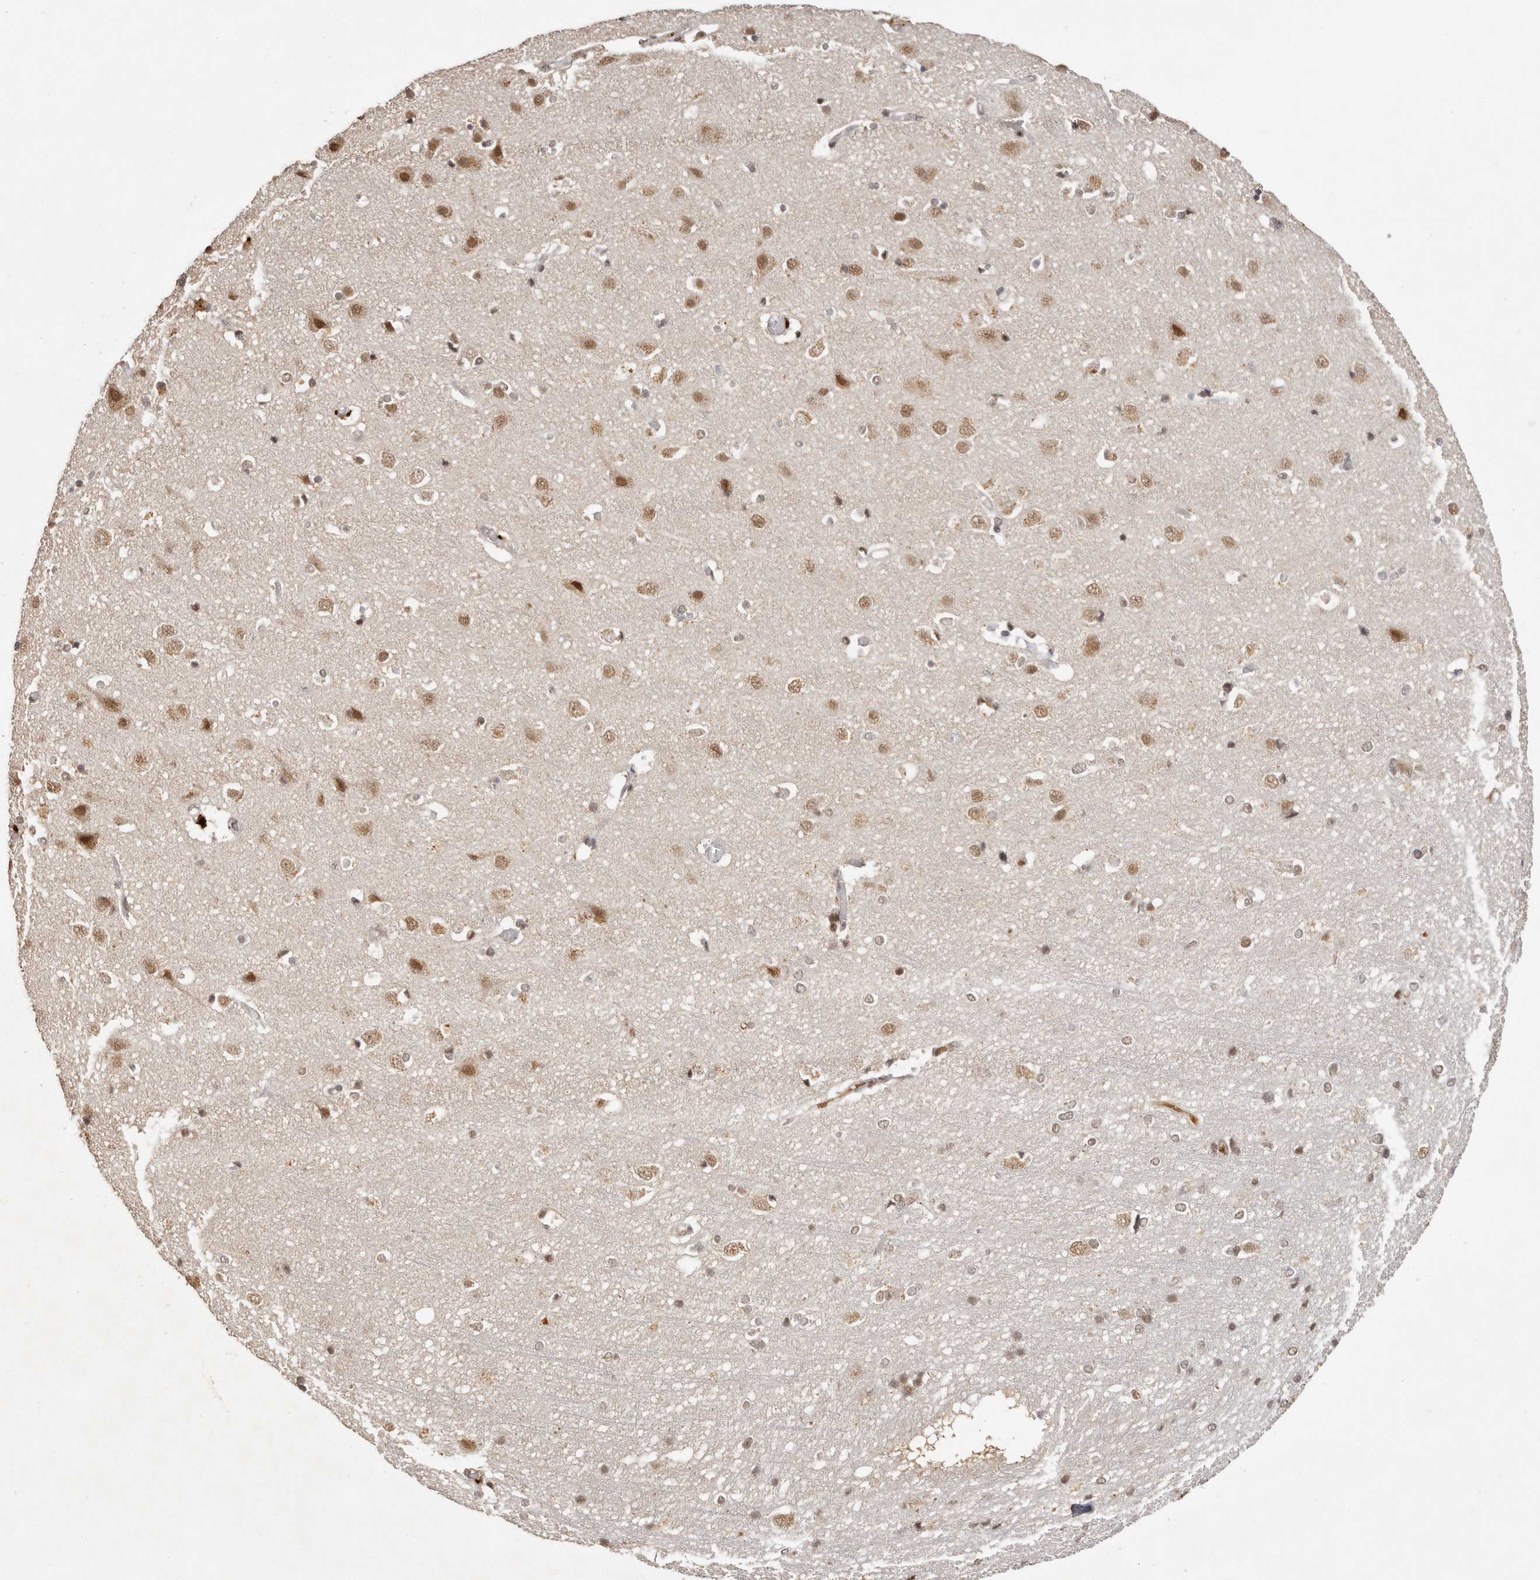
{"staining": {"intensity": "weak", "quantity": ">75%", "location": "cytoplasmic/membranous"}, "tissue": "cerebral cortex", "cell_type": "Endothelial cells", "image_type": "normal", "snomed": [{"axis": "morphology", "description": "Normal tissue, NOS"}, {"axis": "topography", "description": "Cerebral cortex"}], "caption": "Brown immunohistochemical staining in normal human cerebral cortex displays weak cytoplasmic/membranous expression in about >75% of endothelial cells.", "gene": "SEC14L1", "patient": {"sex": "male", "age": 54}}